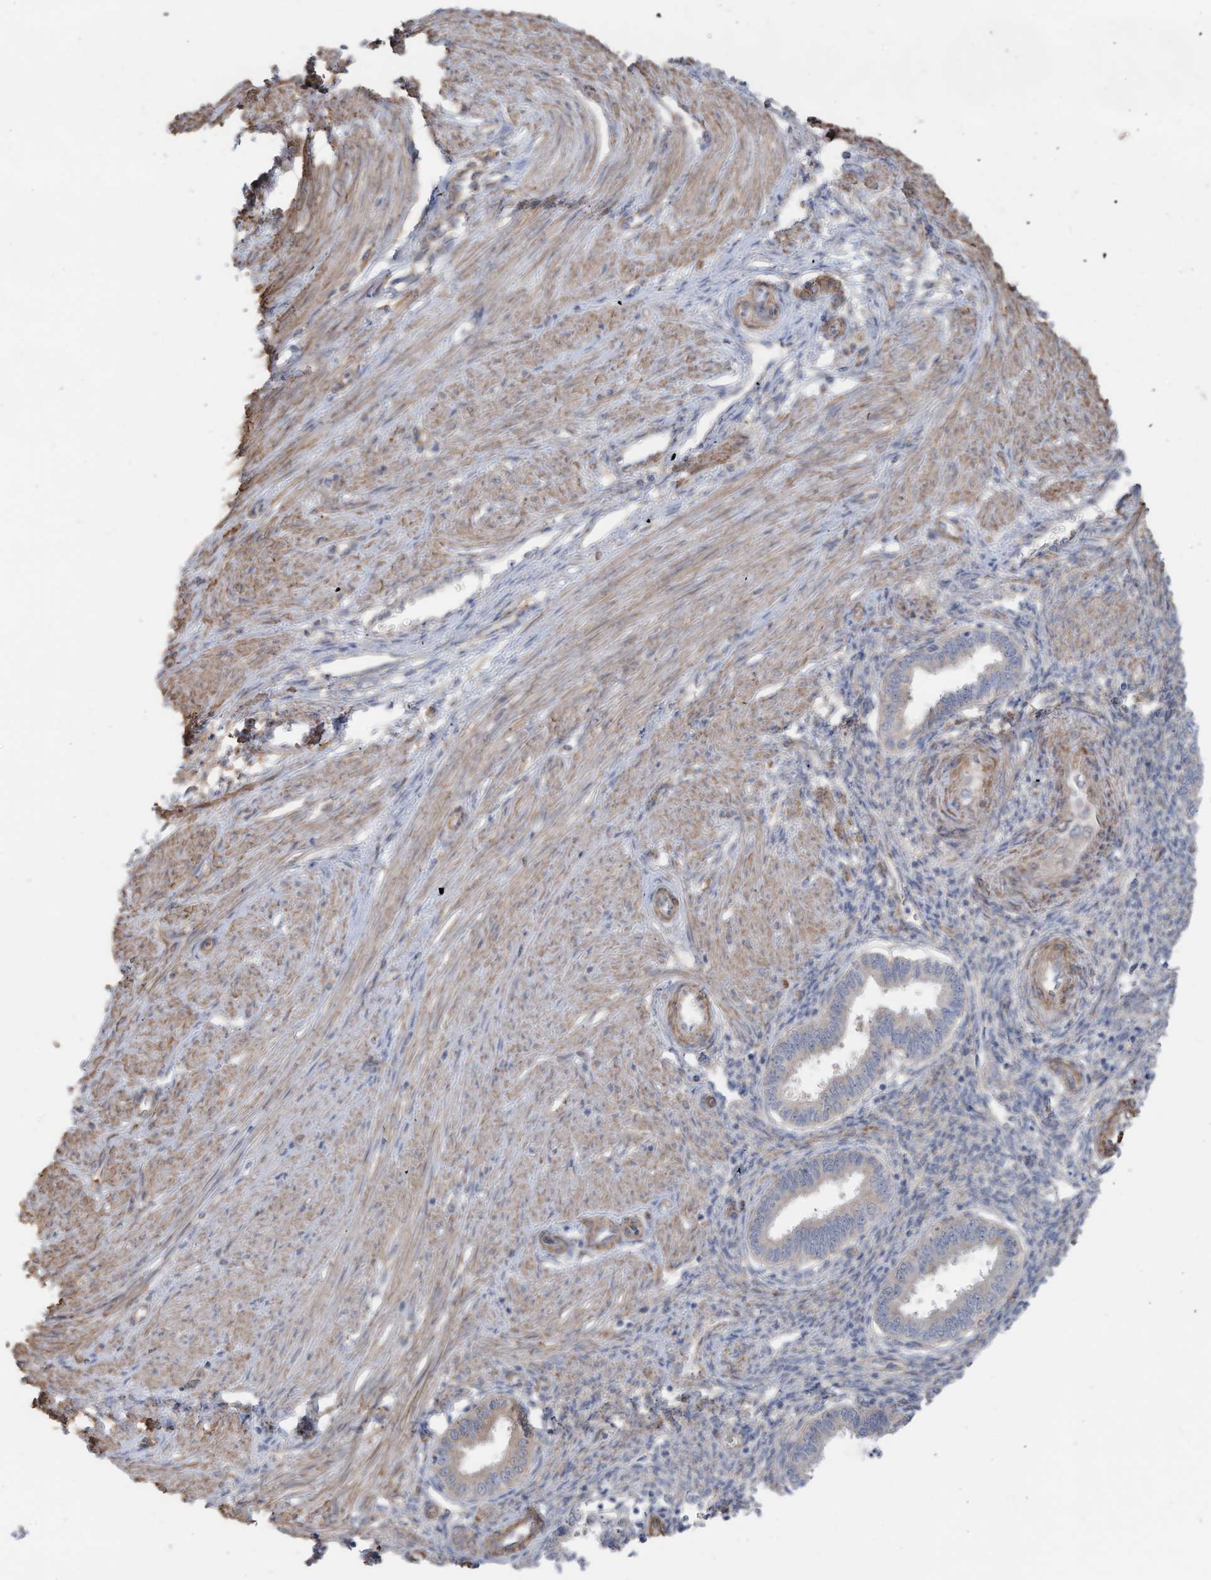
{"staining": {"intensity": "negative", "quantity": "none", "location": "none"}, "tissue": "endometrium", "cell_type": "Cells in endometrial stroma", "image_type": "normal", "snomed": [{"axis": "morphology", "description": "Normal tissue, NOS"}, {"axis": "topography", "description": "Endometrium"}], "caption": "Immunohistochemistry (IHC) histopathology image of normal endometrium: human endometrium stained with DAB shows no significant protein staining in cells in endometrial stroma.", "gene": "SLC17A7", "patient": {"sex": "female", "age": 33}}